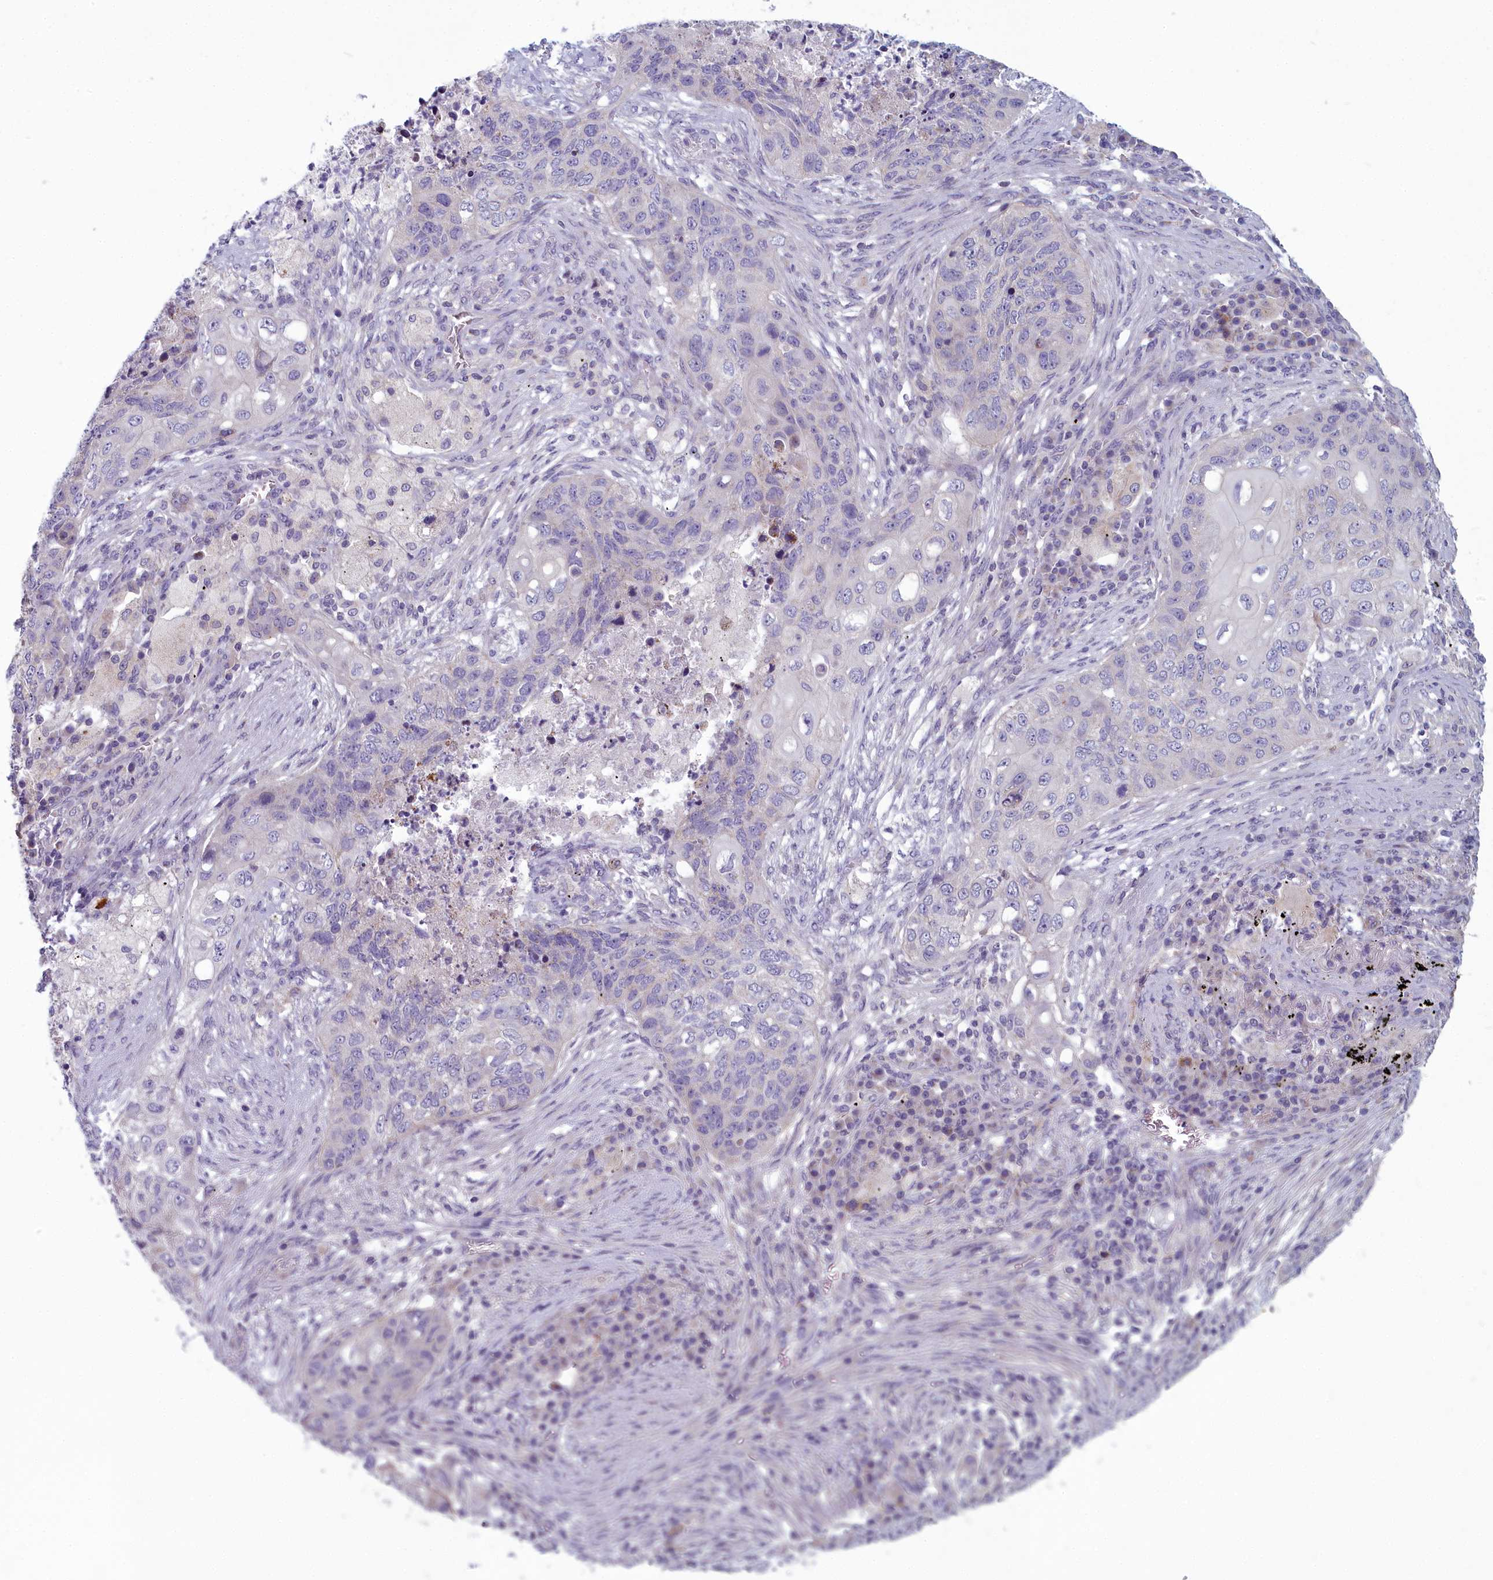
{"staining": {"intensity": "negative", "quantity": "none", "location": "none"}, "tissue": "lung cancer", "cell_type": "Tumor cells", "image_type": "cancer", "snomed": [{"axis": "morphology", "description": "Squamous cell carcinoma, NOS"}, {"axis": "topography", "description": "Lung"}], "caption": "Human squamous cell carcinoma (lung) stained for a protein using IHC reveals no expression in tumor cells.", "gene": "INSYN2A", "patient": {"sex": "female", "age": 63}}